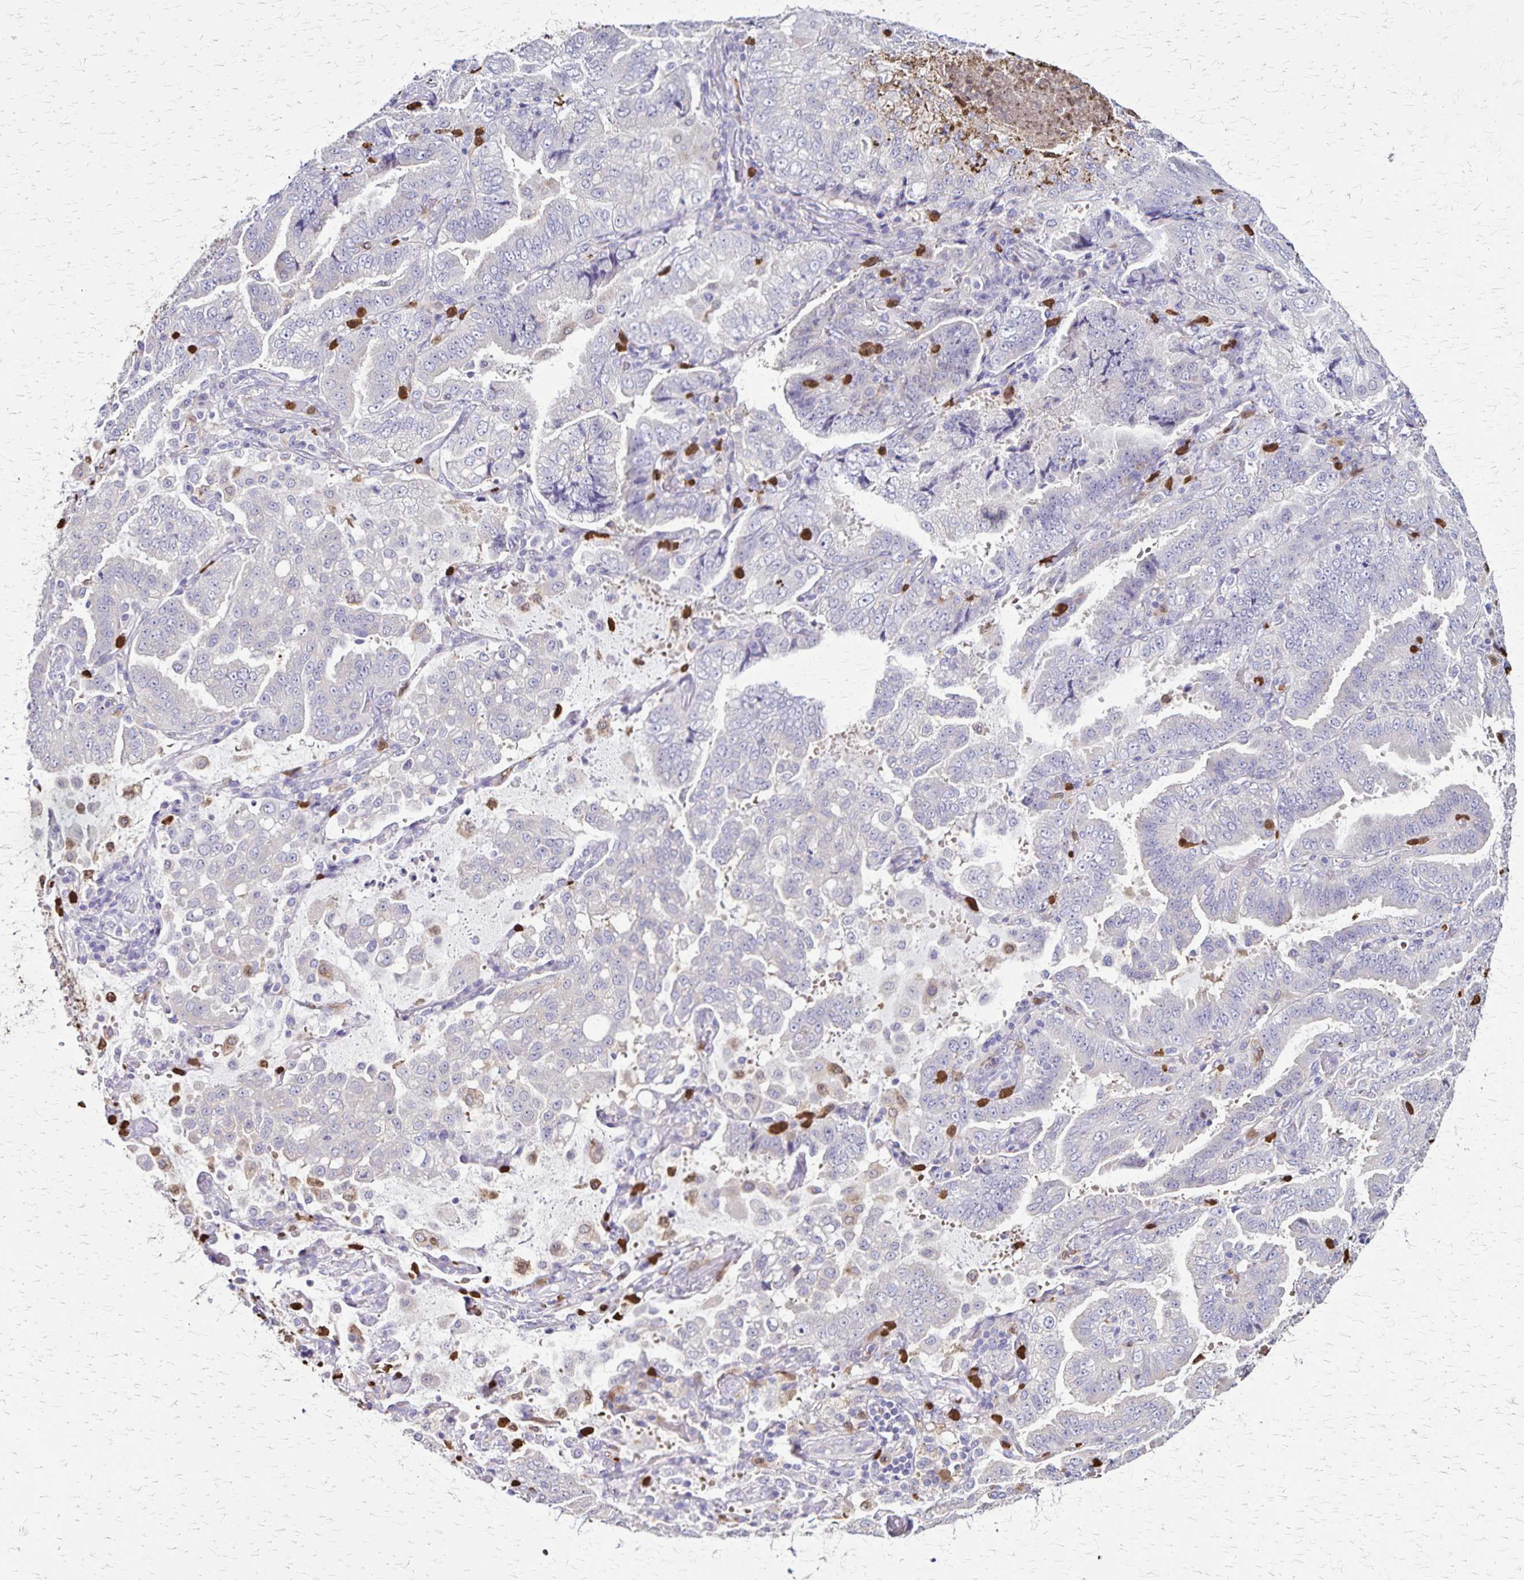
{"staining": {"intensity": "negative", "quantity": "none", "location": "none"}, "tissue": "lung cancer", "cell_type": "Tumor cells", "image_type": "cancer", "snomed": [{"axis": "morphology", "description": "Aneuploidy"}, {"axis": "morphology", "description": "Adenocarcinoma, NOS"}, {"axis": "morphology", "description": "Adenocarcinoma, metastatic, NOS"}, {"axis": "topography", "description": "Lymph node"}, {"axis": "topography", "description": "Lung"}], "caption": "This is an immunohistochemistry photomicrograph of lung cancer (metastatic adenocarcinoma). There is no expression in tumor cells.", "gene": "ULBP3", "patient": {"sex": "female", "age": 48}}